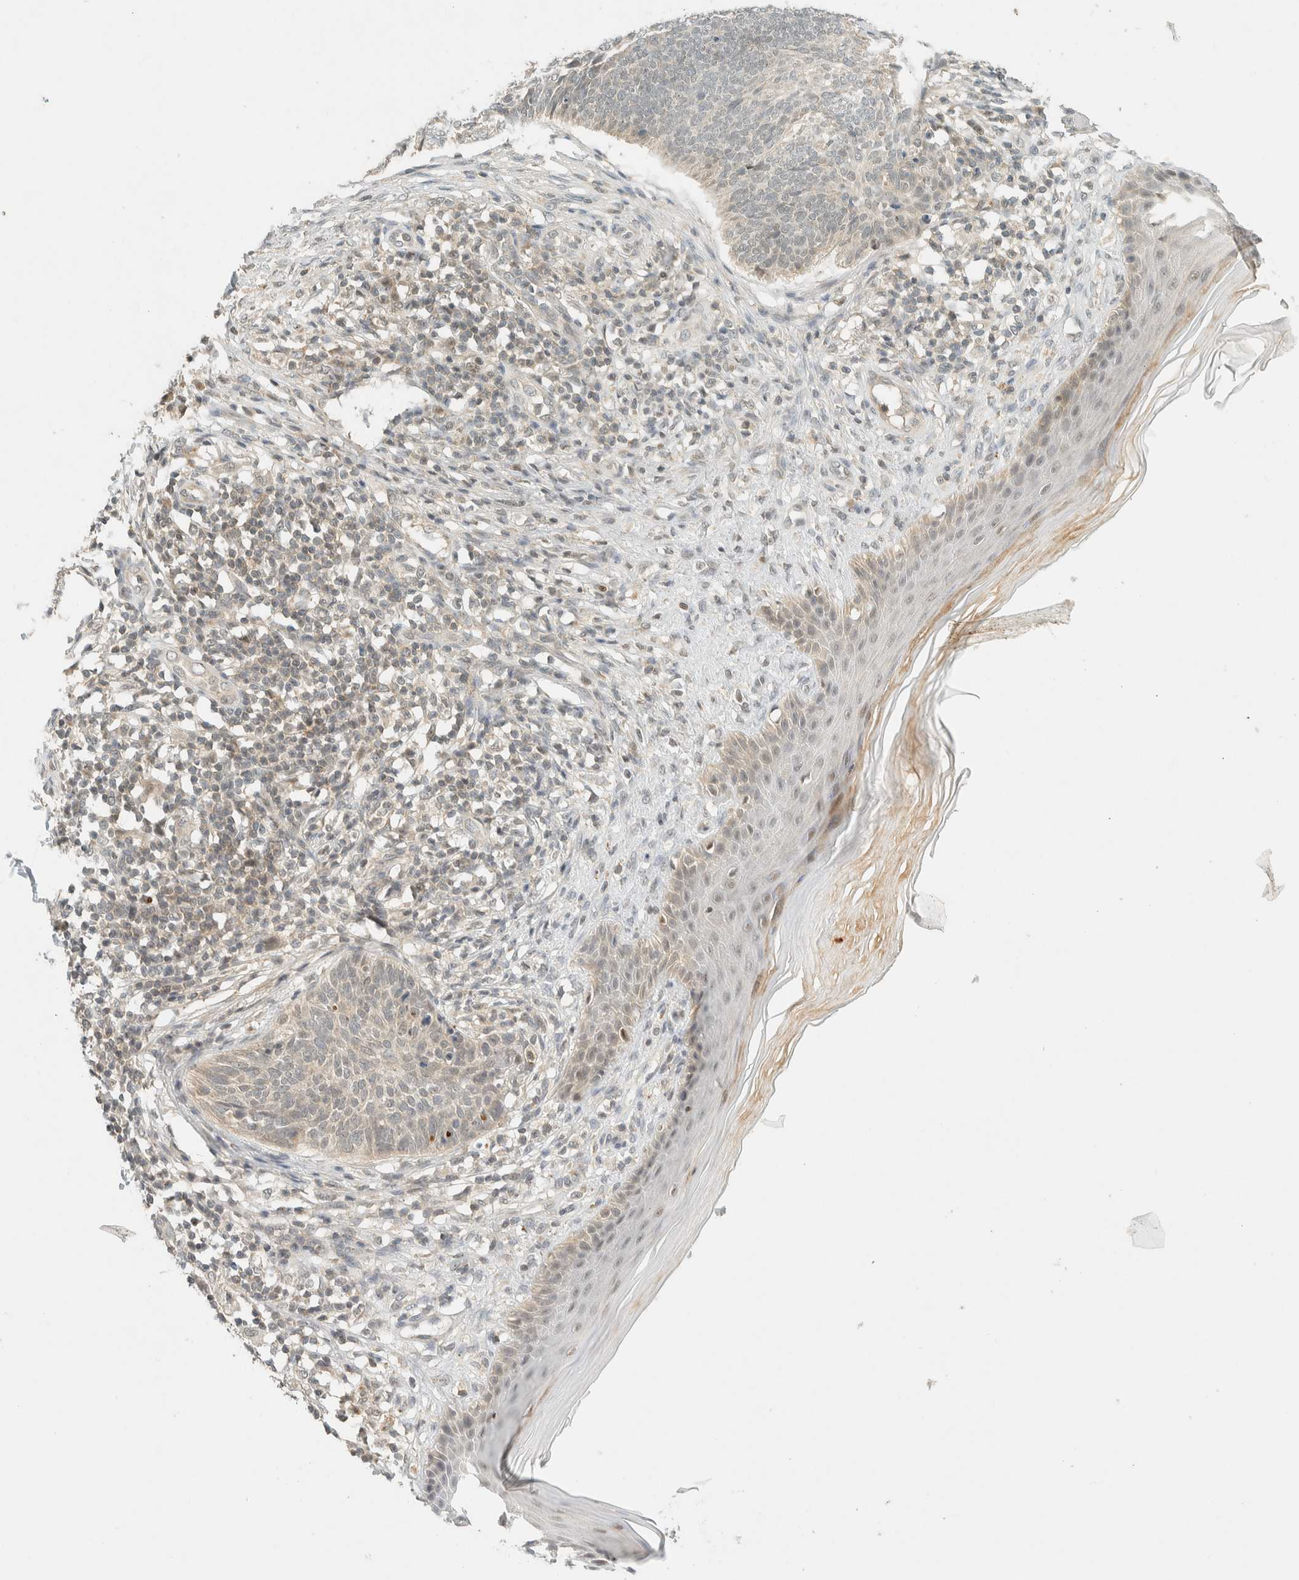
{"staining": {"intensity": "weak", "quantity": "<25%", "location": "cytoplasmic/membranous"}, "tissue": "skin cancer", "cell_type": "Tumor cells", "image_type": "cancer", "snomed": [{"axis": "morphology", "description": "Normal tissue, NOS"}, {"axis": "morphology", "description": "Basal cell carcinoma"}, {"axis": "topography", "description": "Skin"}], "caption": "An image of human skin cancer (basal cell carcinoma) is negative for staining in tumor cells.", "gene": "KIFAP3", "patient": {"sex": "male", "age": 50}}